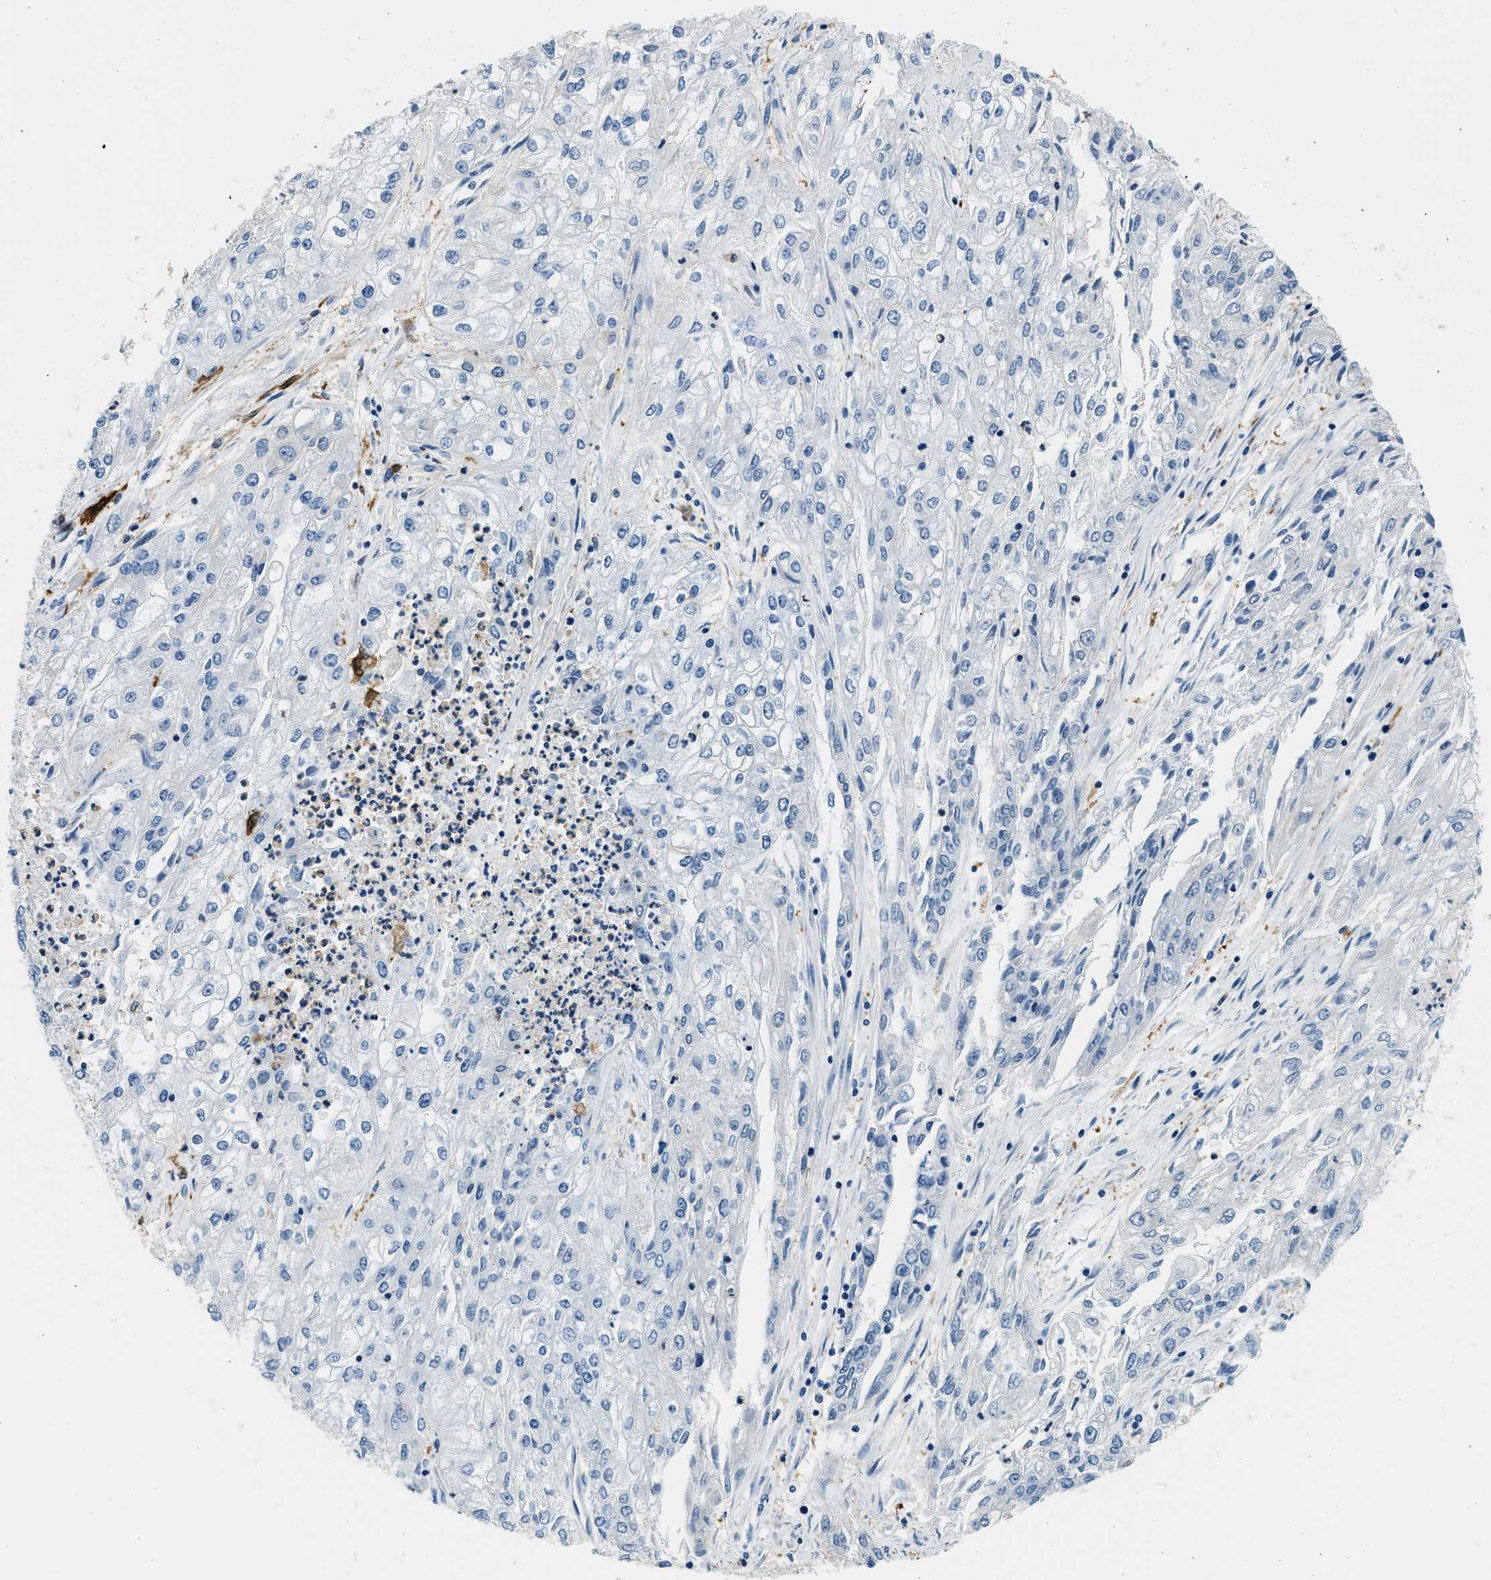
{"staining": {"intensity": "negative", "quantity": "none", "location": "none"}, "tissue": "endometrial cancer", "cell_type": "Tumor cells", "image_type": "cancer", "snomed": [{"axis": "morphology", "description": "Adenocarcinoma, NOS"}, {"axis": "topography", "description": "Endometrium"}], "caption": "High power microscopy image of an IHC photomicrograph of endometrial cancer (adenocarcinoma), revealing no significant expression in tumor cells.", "gene": "CAPG", "patient": {"sex": "female", "age": 49}}